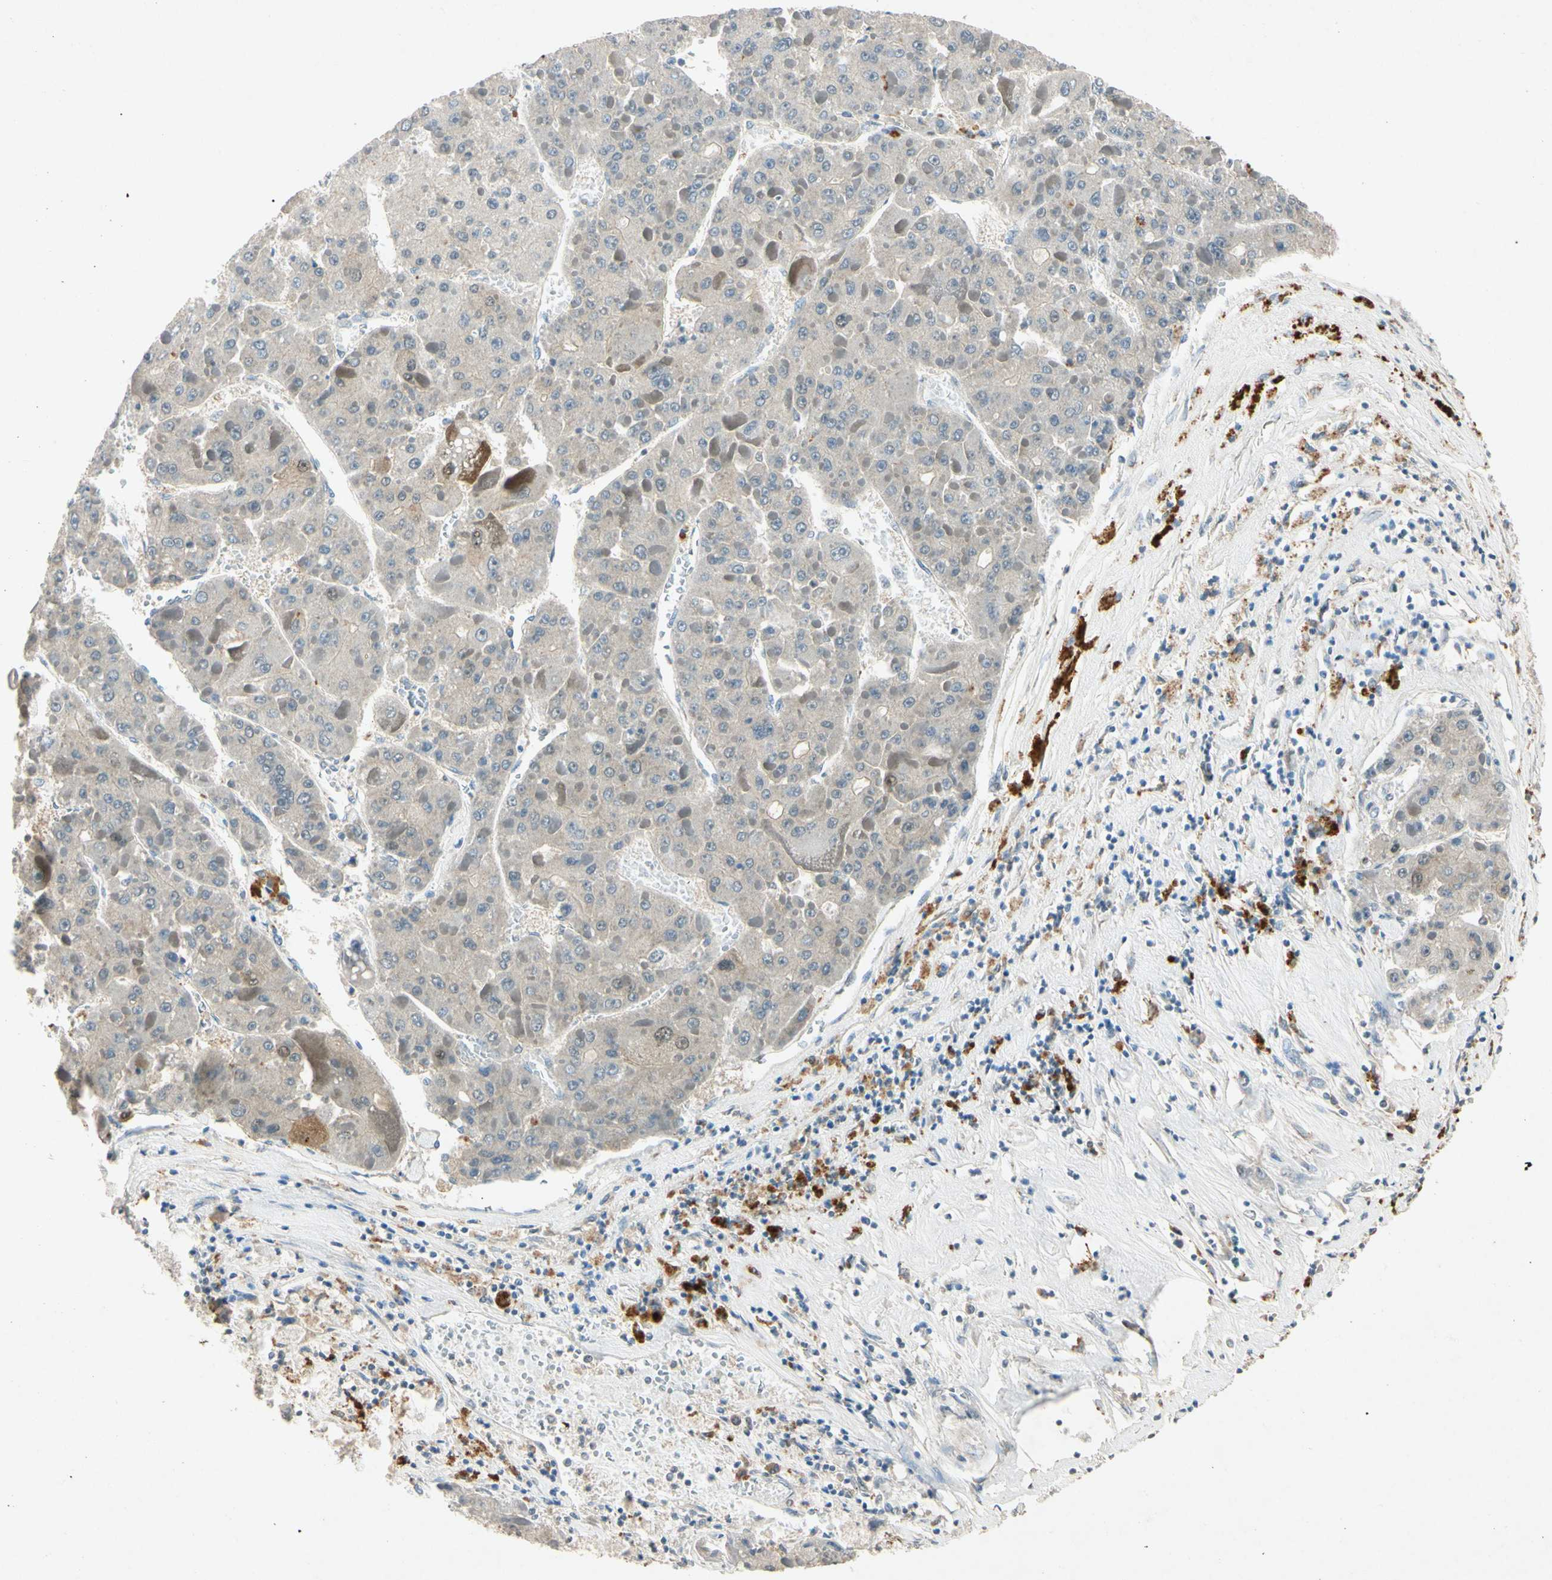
{"staining": {"intensity": "weak", "quantity": "25%-75%", "location": "cytoplasmic/membranous"}, "tissue": "liver cancer", "cell_type": "Tumor cells", "image_type": "cancer", "snomed": [{"axis": "morphology", "description": "Carcinoma, Hepatocellular, NOS"}, {"axis": "topography", "description": "Liver"}], "caption": "The histopathology image displays immunohistochemical staining of hepatocellular carcinoma (liver). There is weak cytoplasmic/membranous staining is identified in about 25%-75% of tumor cells.", "gene": "HSPA1B", "patient": {"sex": "female", "age": 73}}